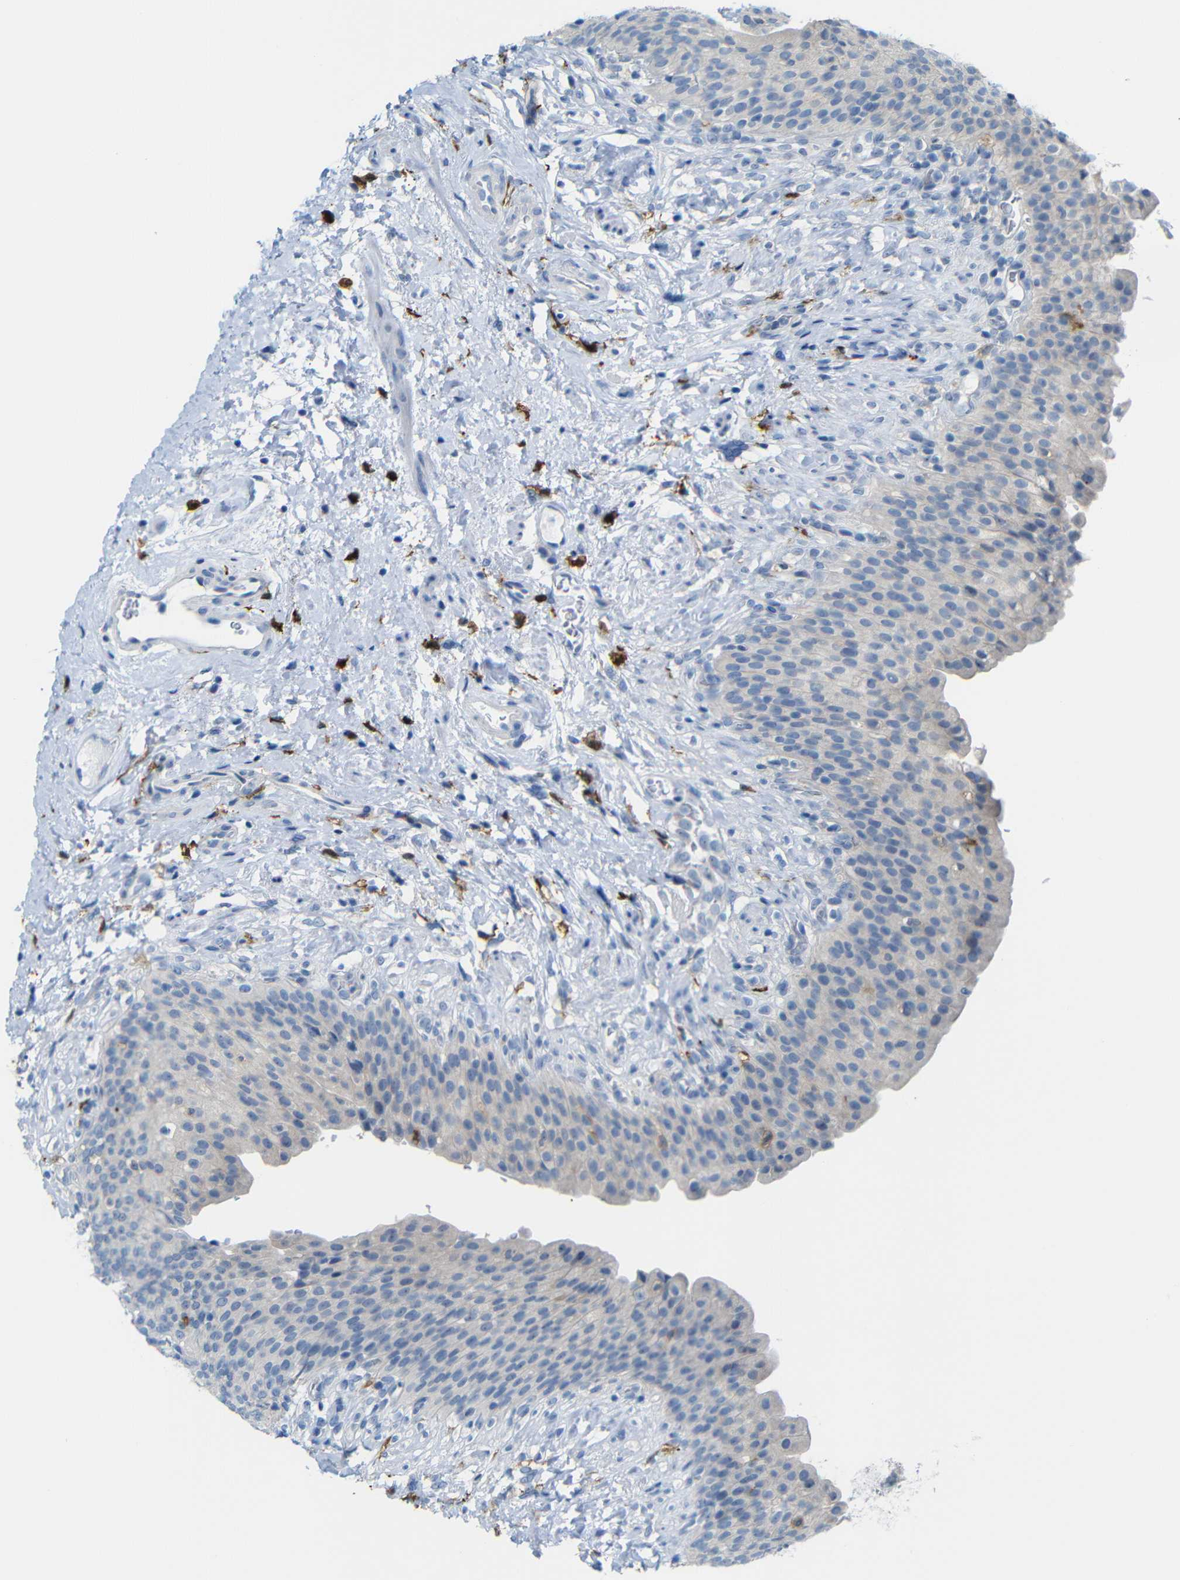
{"staining": {"intensity": "negative", "quantity": "none", "location": "none"}, "tissue": "urinary bladder", "cell_type": "Urothelial cells", "image_type": "normal", "snomed": [{"axis": "morphology", "description": "Normal tissue, NOS"}, {"axis": "topography", "description": "Urinary bladder"}], "caption": "Urinary bladder was stained to show a protein in brown. There is no significant expression in urothelial cells. Brightfield microscopy of immunohistochemistry stained with DAB (brown) and hematoxylin (blue), captured at high magnification.", "gene": "C1orf210", "patient": {"sex": "female", "age": 79}}